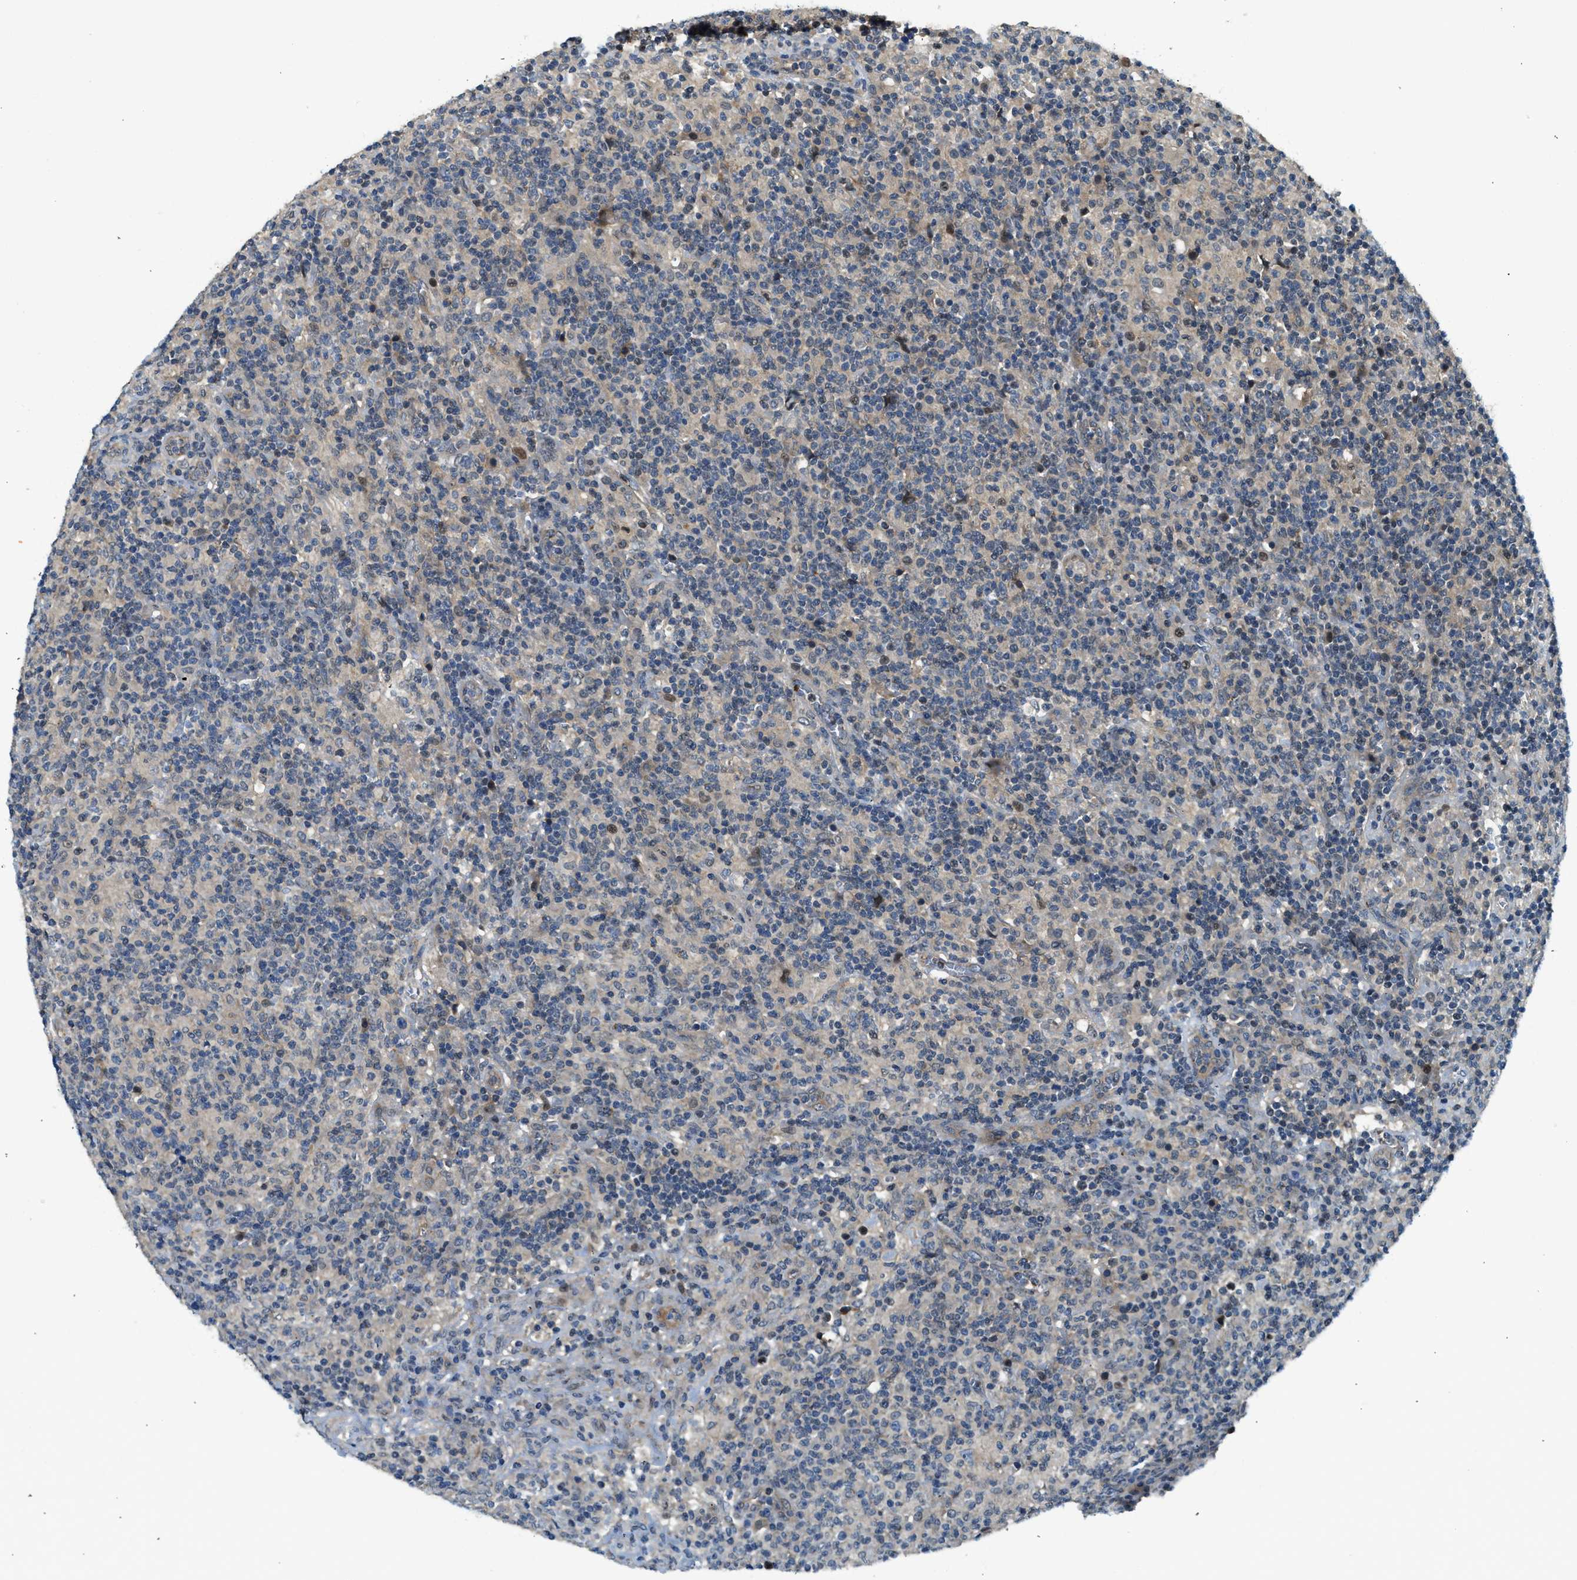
{"staining": {"intensity": "weak", "quantity": "<25%", "location": "cytoplasmic/membranous"}, "tissue": "lymphoma", "cell_type": "Tumor cells", "image_type": "cancer", "snomed": [{"axis": "morphology", "description": "Hodgkin's disease, NOS"}, {"axis": "topography", "description": "Lymph node"}], "caption": "Immunohistochemistry image of human lymphoma stained for a protein (brown), which displays no positivity in tumor cells.", "gene": "KCNK1", "patient": {"sex": "male", "age": 70}}